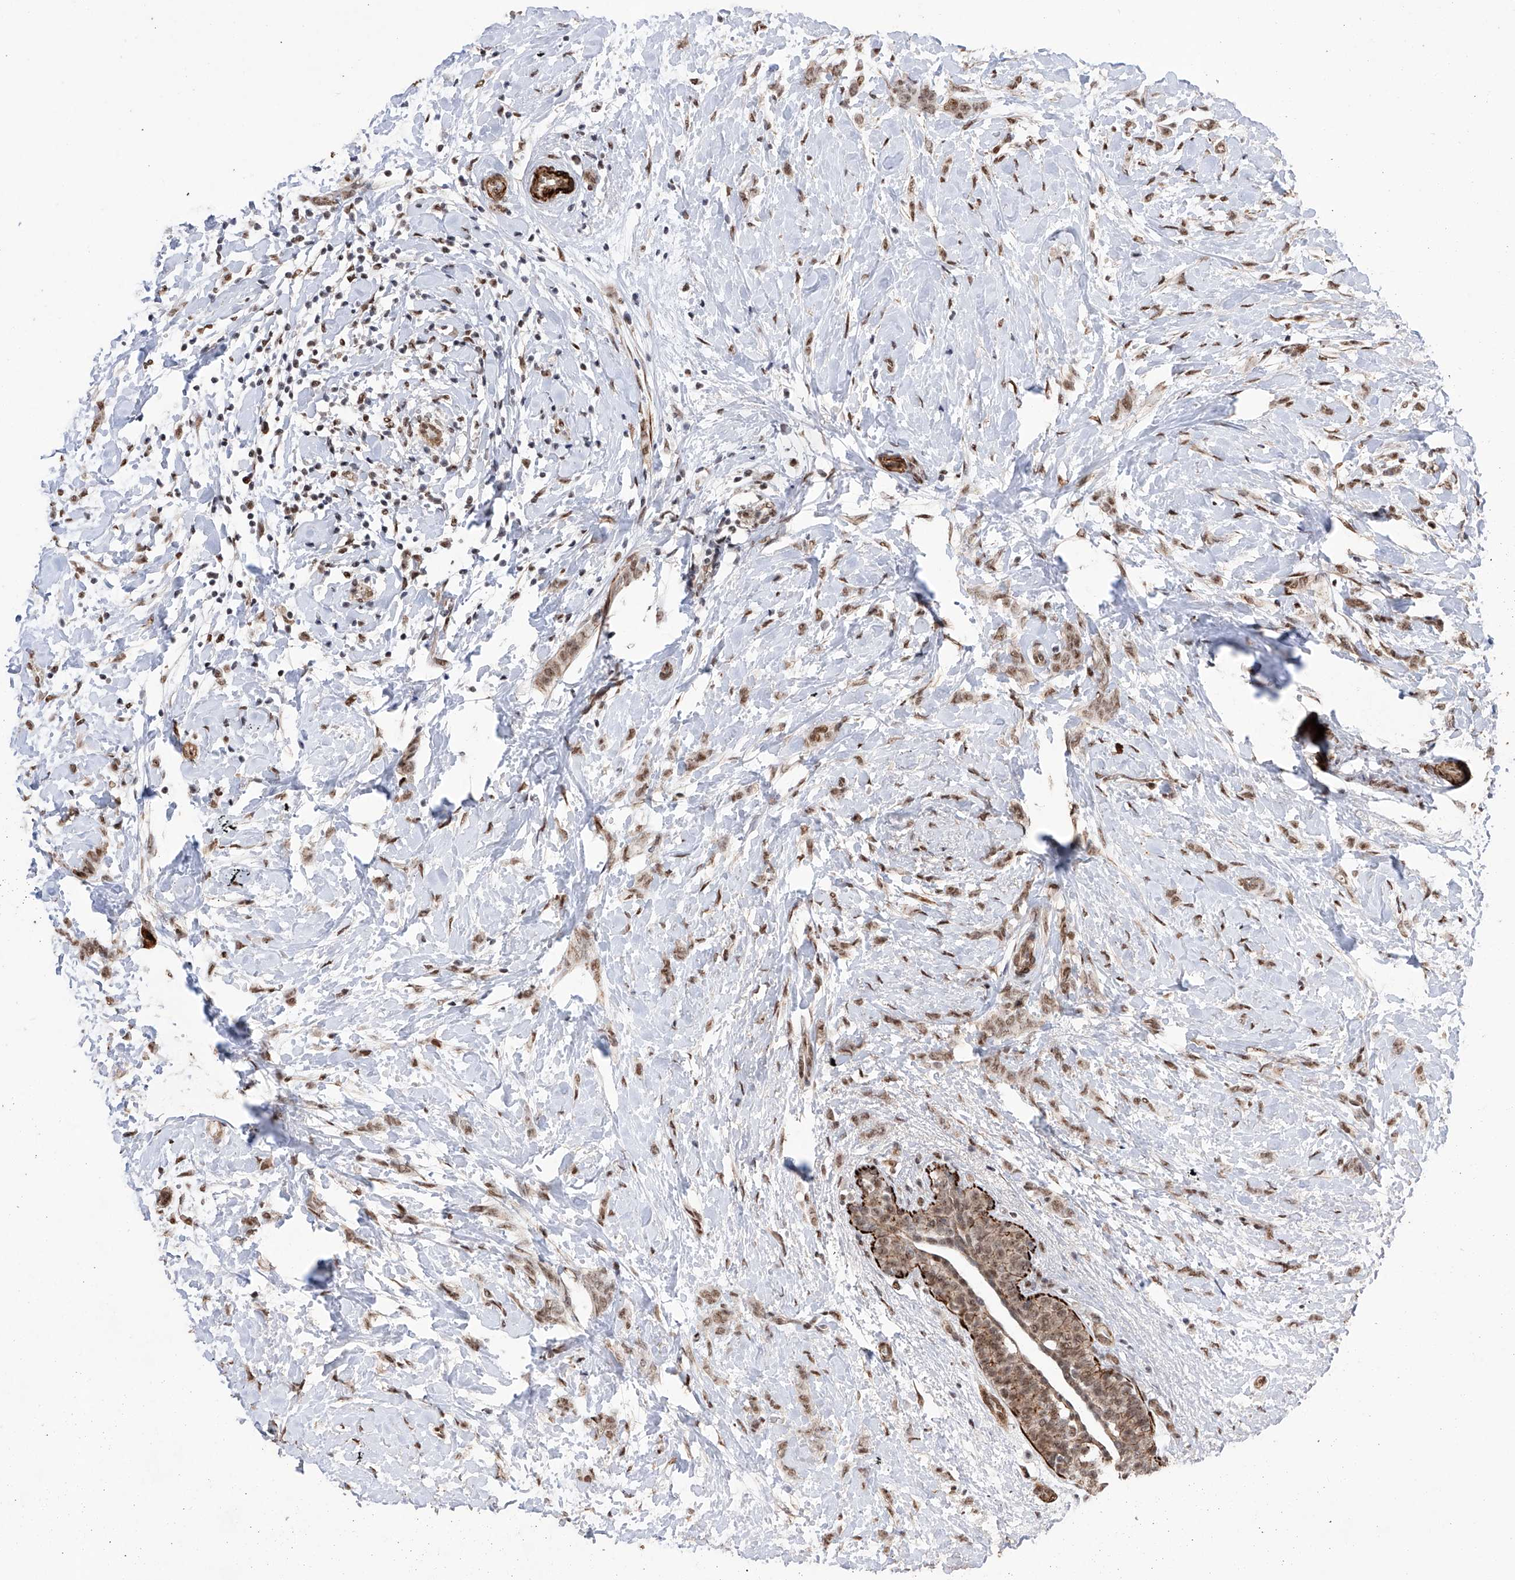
{"staining": {"intensity": "moderate", "quantity": ">75%", "location": "cytoplasmic/membranous,nuclear"}, "tissue": "breast cancer", "cell_type": "Tumor cells", "image_type": "cancer", "snomed": [{"axis": "morphology", "description": "Lobular carcinoma, in situ"}, {"axis": "morphology", "description": "Lobular carcinoma"}, {"axis": "topography", "description": "Breast"}], "caption": "Protein expression analysis of lobular carcinoma (breast) reveals moderate cytoplasmic/membranous and nuclear expression in approximately >75% of tumor cells. The staining was performed using DAB (3,3'-diaminobenzidine), with brown indicating positive protein expression. Nuclei are stained blue with hematoxylin.", "gene": "NFATC4", "patient": {"sex": "female", "age": 41}}